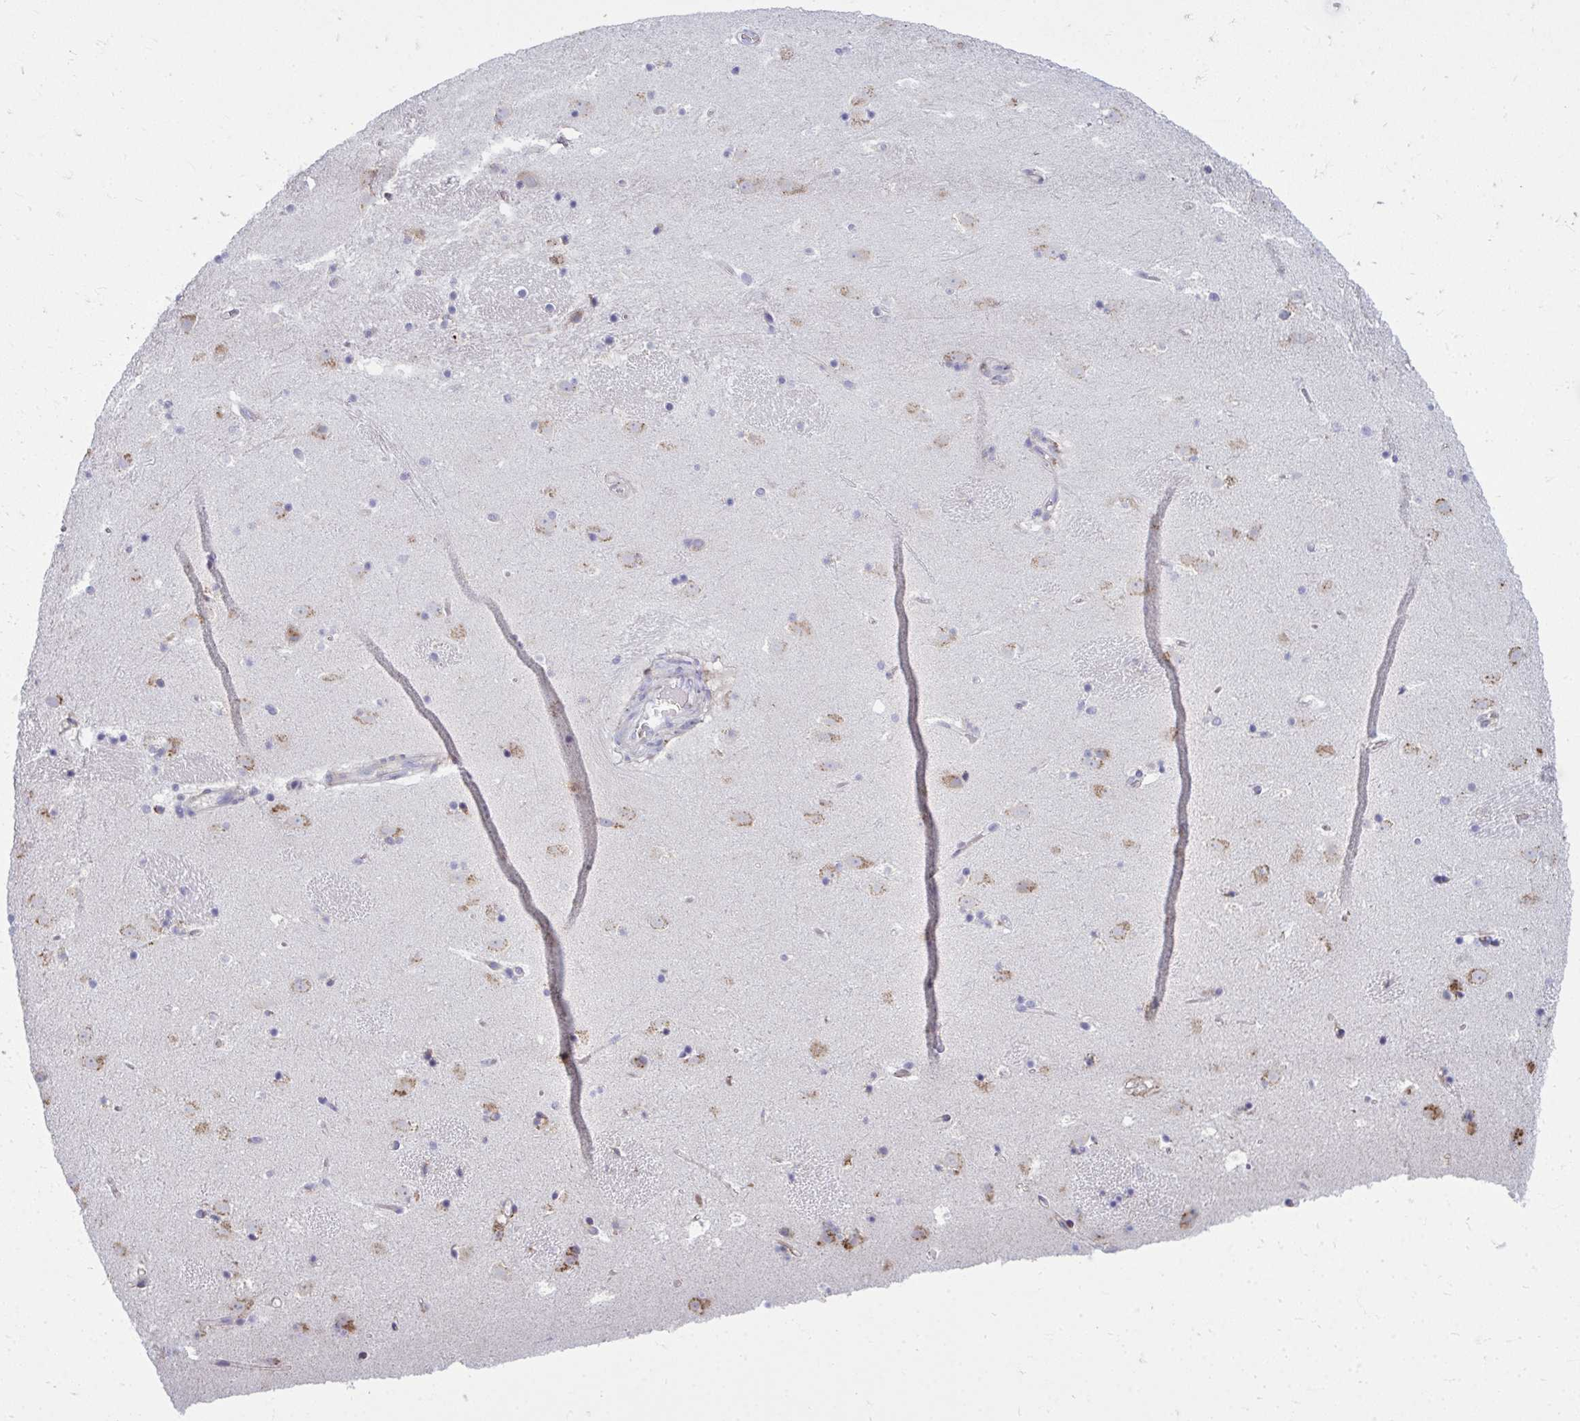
{"staining": {"intensity": "weak", "quantity": "<25%", "location": "cytoplasmic/membranous"}, "tissue": "caudate", "cell_type": "Glial cells", "image_type": "normal", "snomed": [{"axis": "morphology", "description": "Normal tissue, NOS"}, {"axis": "topography", "description": "Lateral ventricle wall"}], "caption": "Image shows no protein positivity in glial cells of benign caudate. The staining is performed using DAB brown chromogen with nuclei counter-stained in using hematoxylin.", "gene": "GFPT2", "patient": {"sex": "male", "age": 37}}